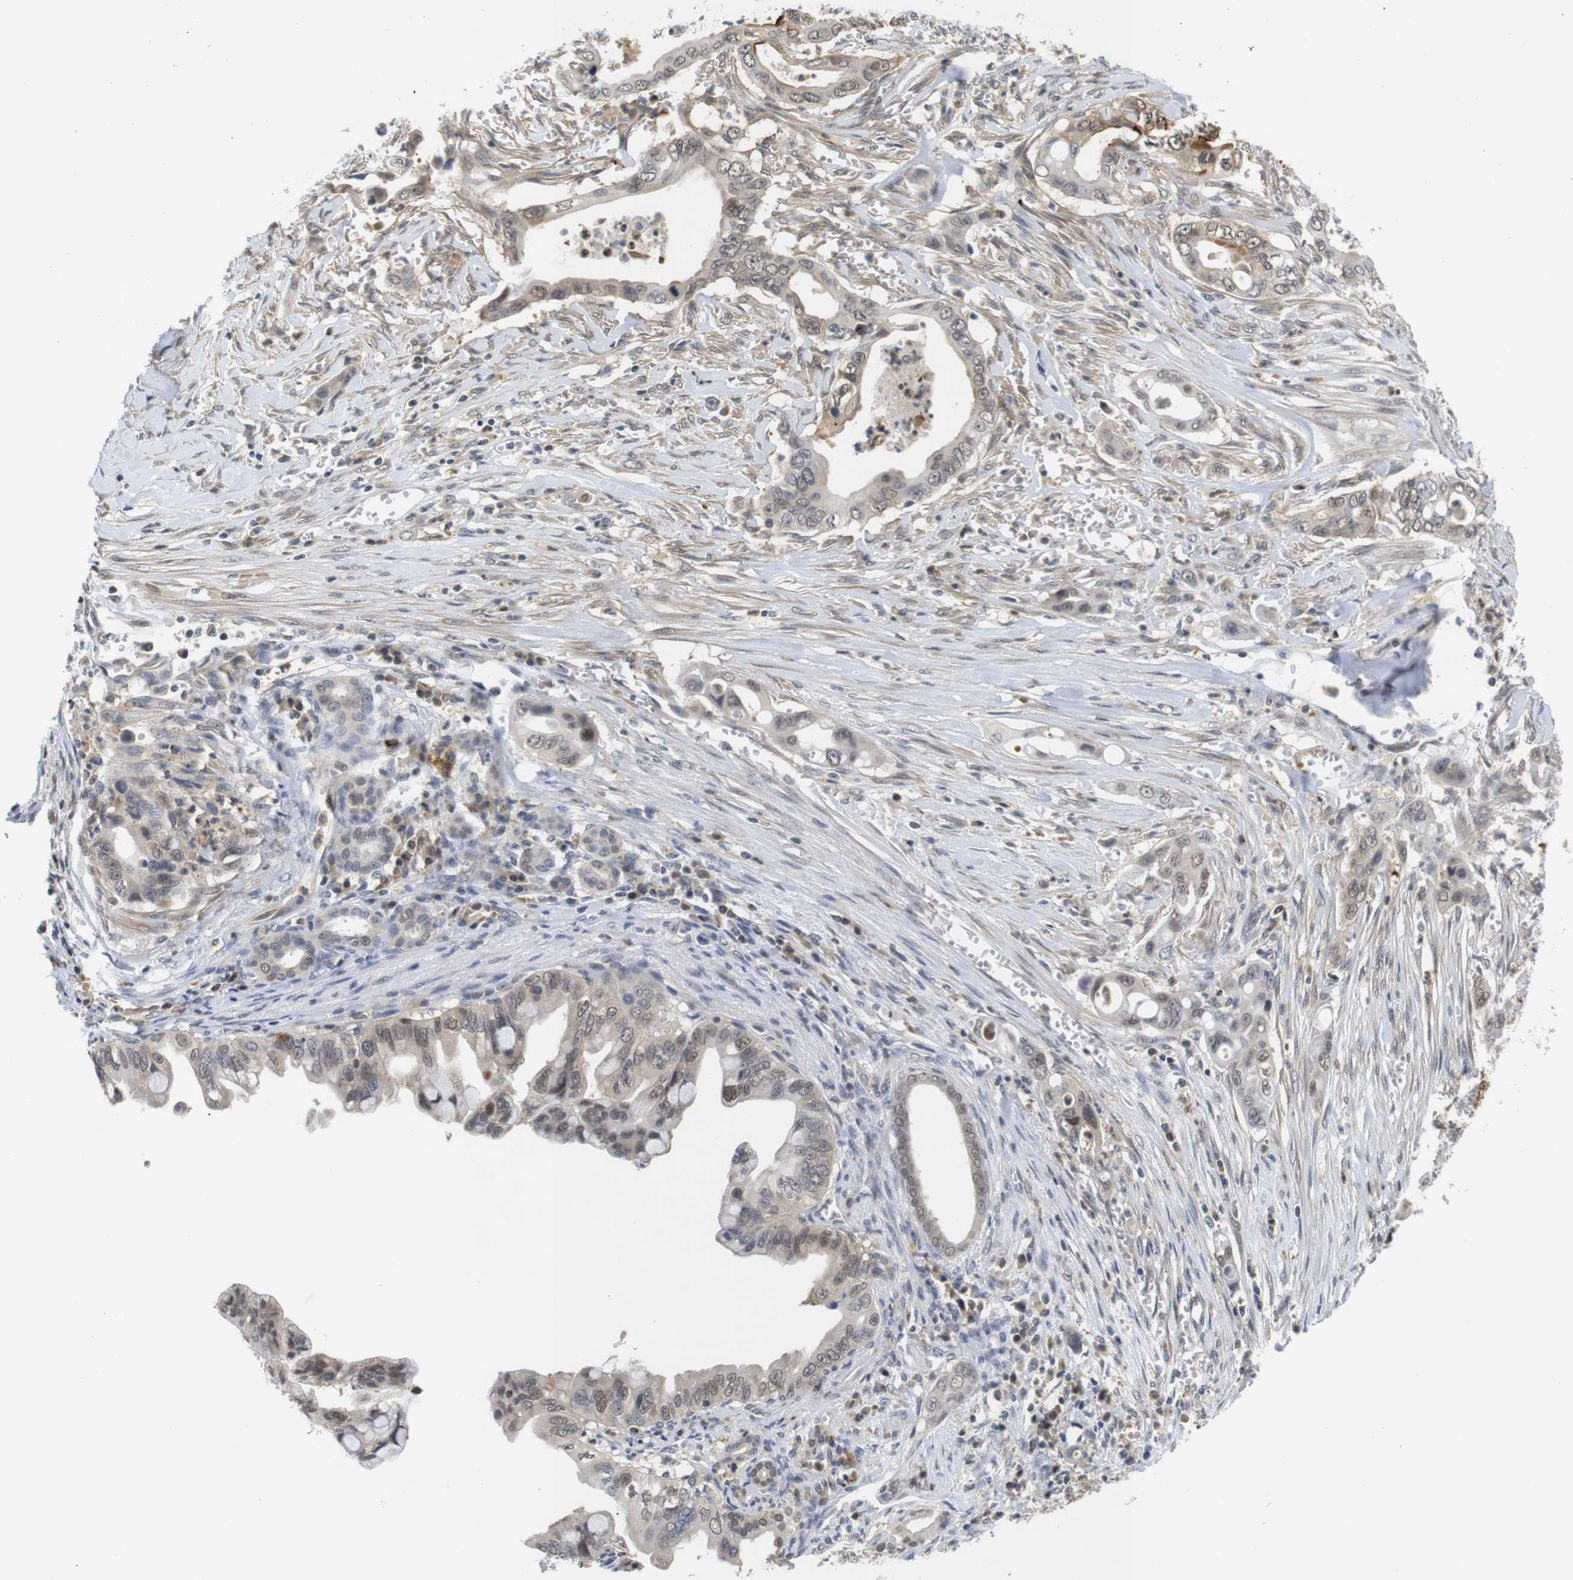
{"staining": {"intensity": "moderate", "quantity": "25%-75%", "location": "cytoplasmic/membranous,nuclear"}, "tissue": "pancreatic cancer", "cell_type": "Tumor cells", "image_type": "cancer", "snomed": [{"axis": "morphology", "description": "Adenocarcinoma, NOS"}, {"axis": "topography", "description": "Pancreas"}], "caption": "Pancreatic adenocarcinoma stained for a protein shows moderate cytoplasmic/membranous and nuclear positivity in tumor cells. The protein is shown in brown color, while the nuclei are stained blue.", "gene": "FNTA", "patient": {"sex": "male", "age": 59}}